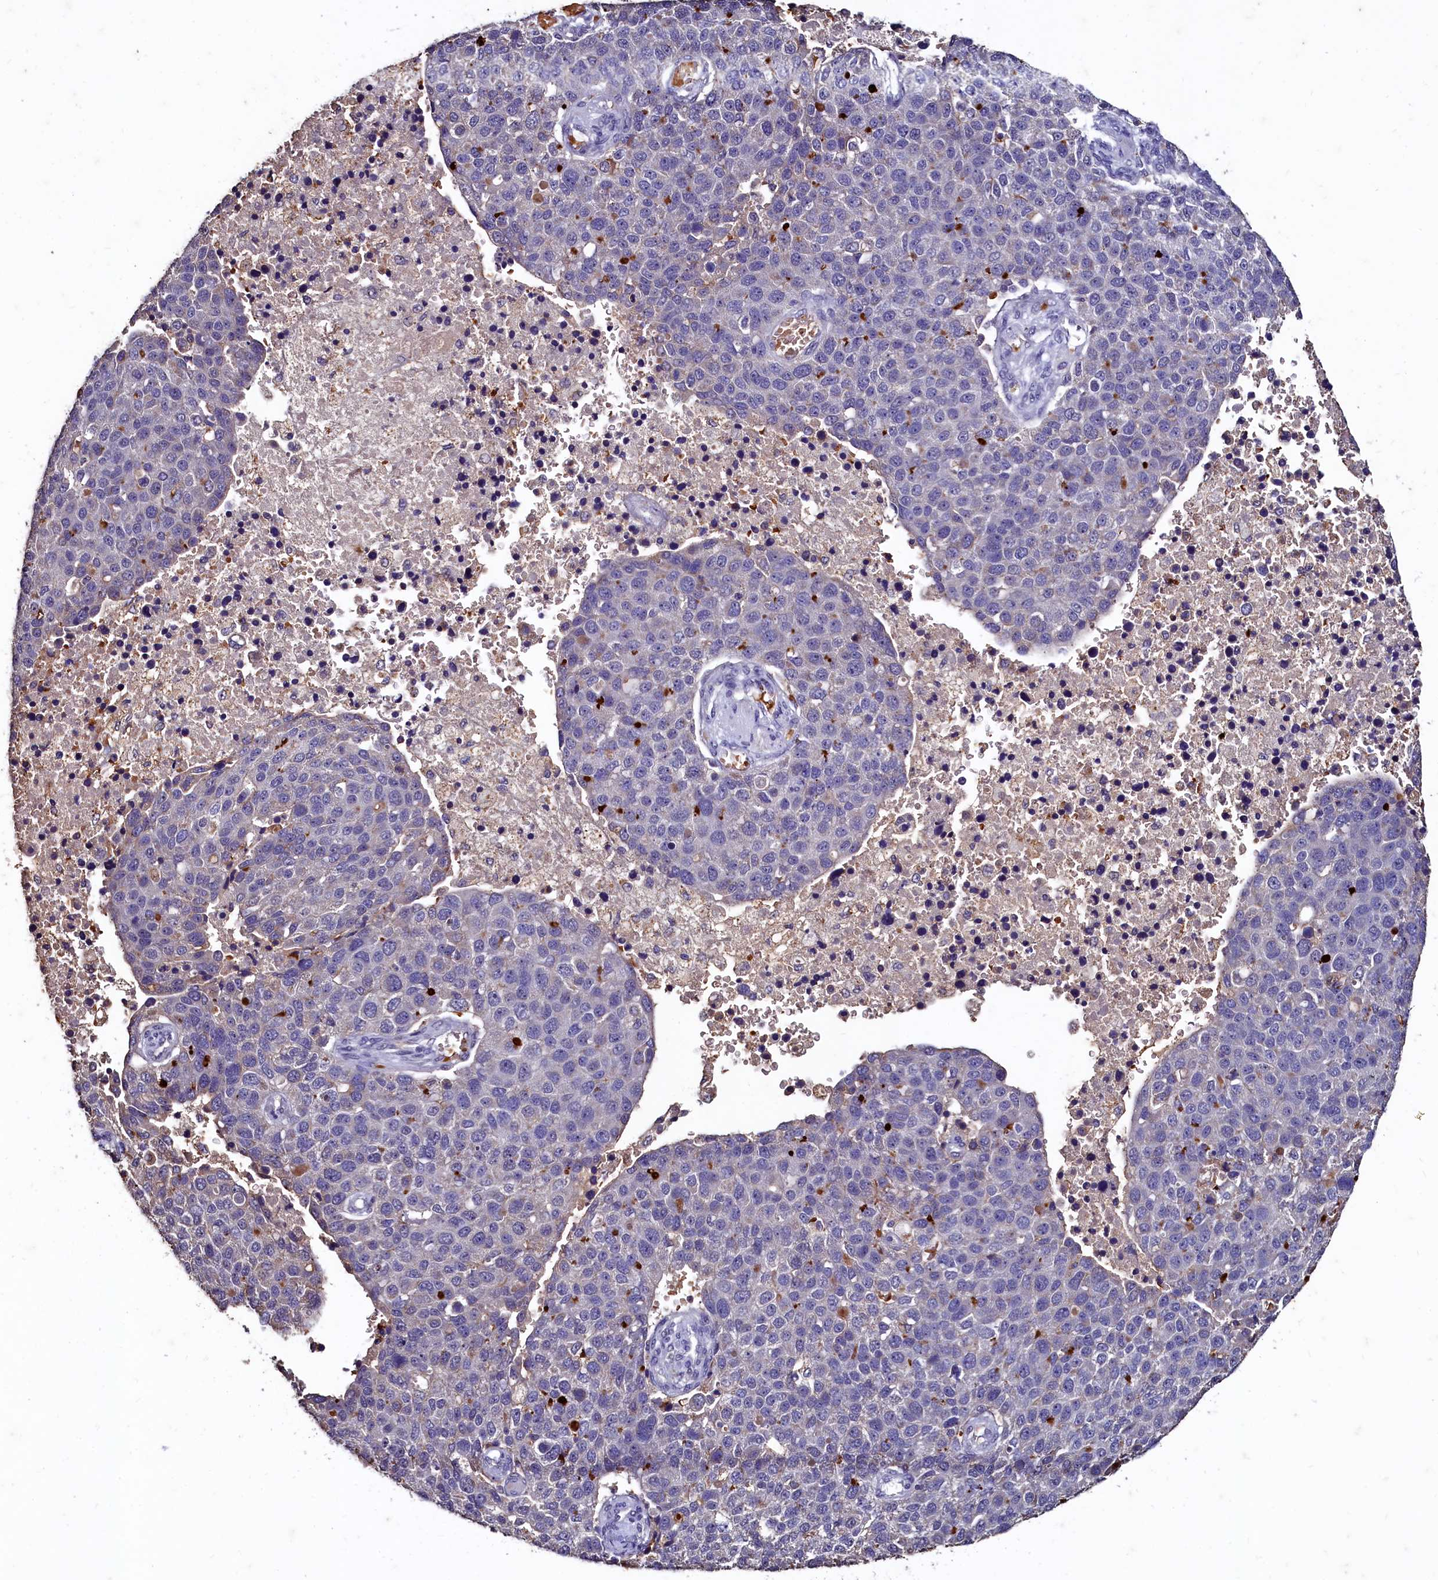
{"staining": {"intensity": "negative", "quantity": "none", "location": "none"}, "tissue": "pancreatic cancer", "cell_type": "Tumor cells", "image_type": "cancer", "snomed": [{"axis": "morphology", "description": "Adenocarcinoma, NOS"}, {"axis": "topography", "description": "Pancreas"}], "caption": "DAB immunohistochemical staining of human adenocarcinoma (pancreatic) exhibits no significant staining in tumor cells.", "gene": "CSTPP1", "patient": {"sex": "female", "age": 61}}